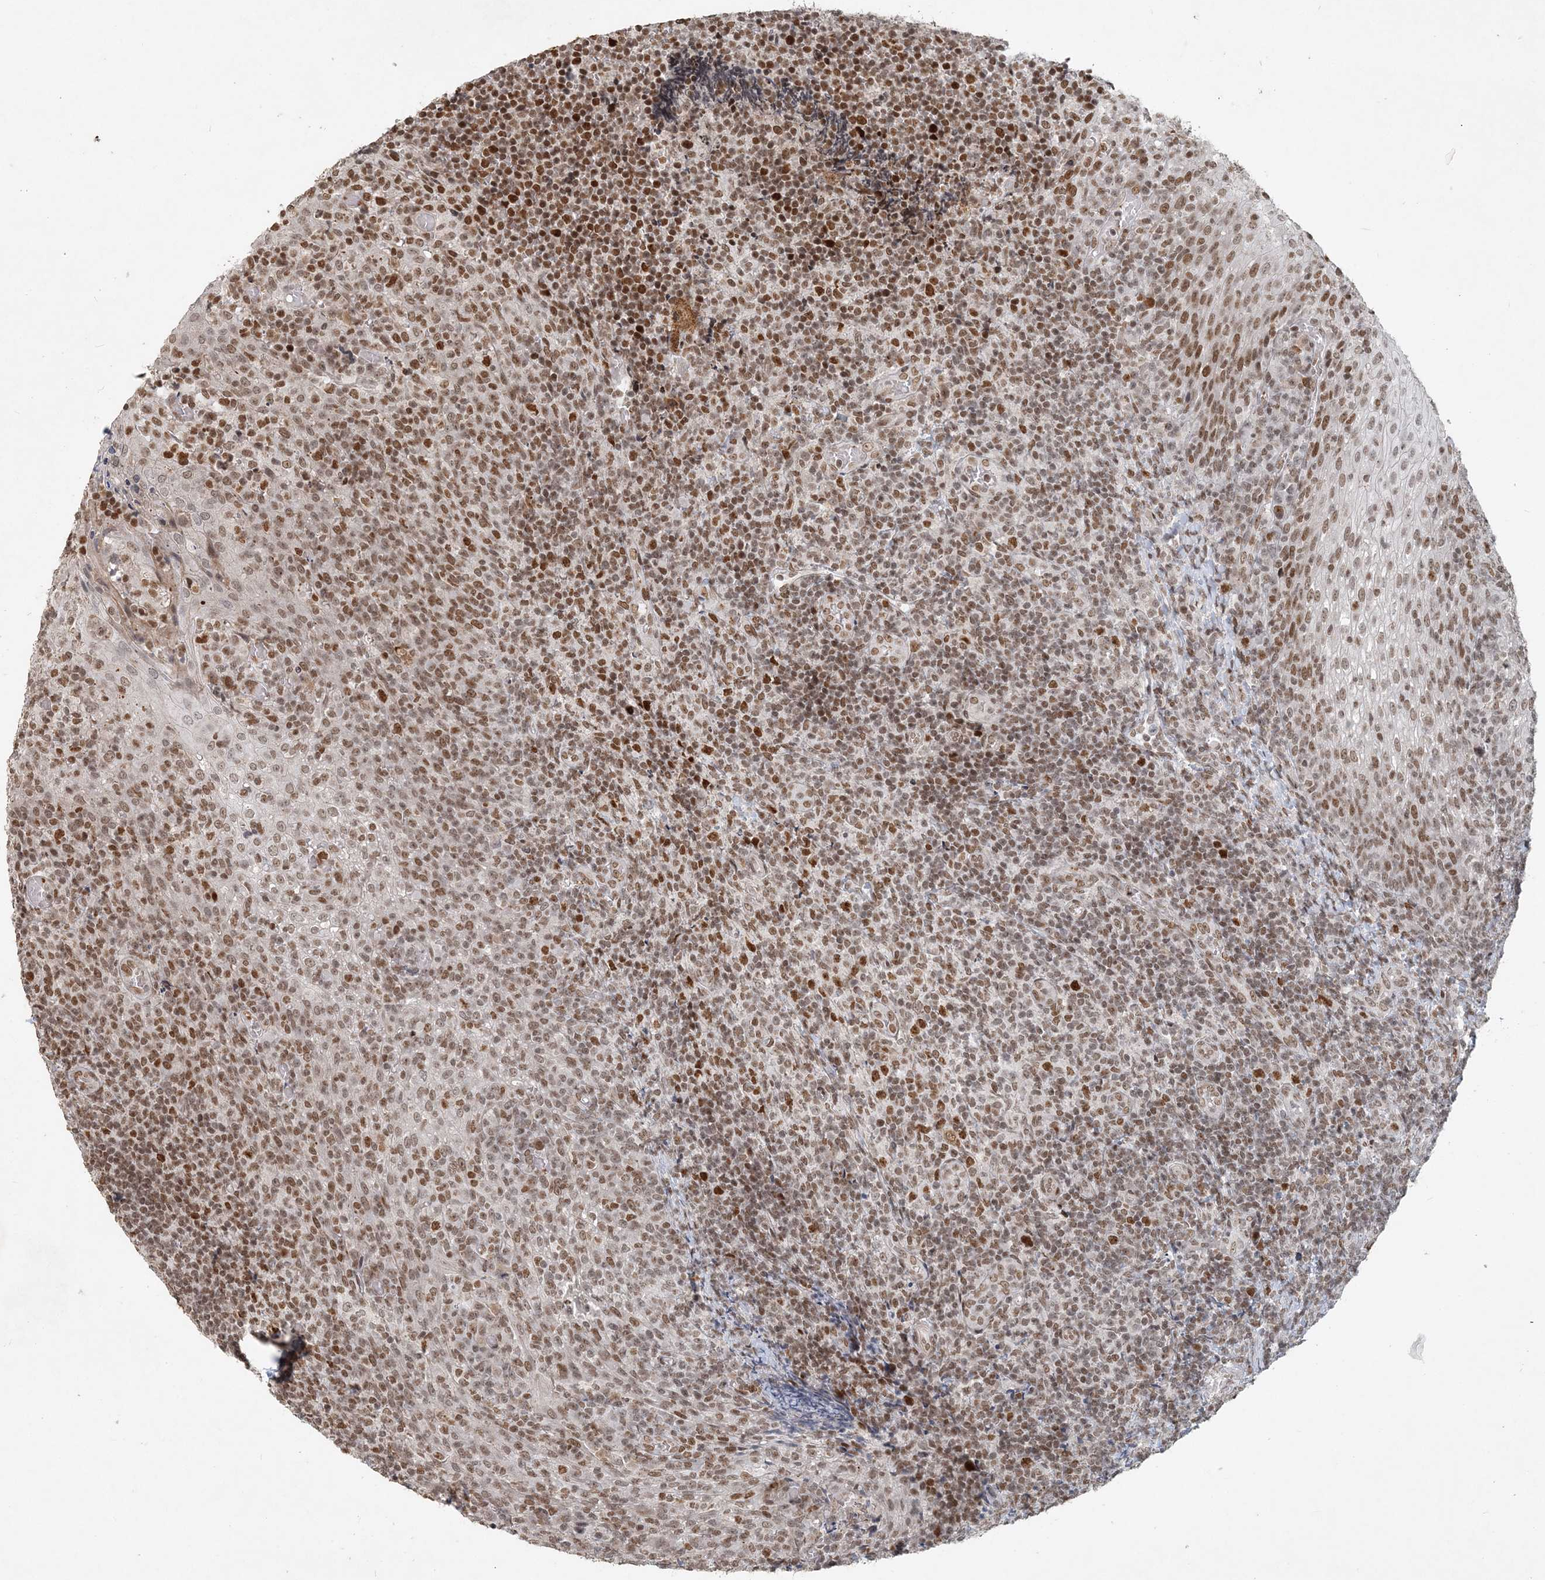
{"staining": {"intensity": "moderate", "quantity": ">75%", "location": "nuclear"}, "tissue": "tonsil", "cell_type": "Germinal center cells", "image_type": "normal", "snomed": [{"axis": "morphology", "description": "Normal tissue, NOS"}, {"axis": "topography", "description": "Tonsil"}], "caption": "Moderate nuclear expression is appreciated in approximately >75% of germinal center cells in unremarkable tonsil. Immunohistochemistry (ihc) stains the protein in brown and the nuclei are stained blue.", "gene": "BAZ1B", "patient": {"sex": "female", "age": 19}}